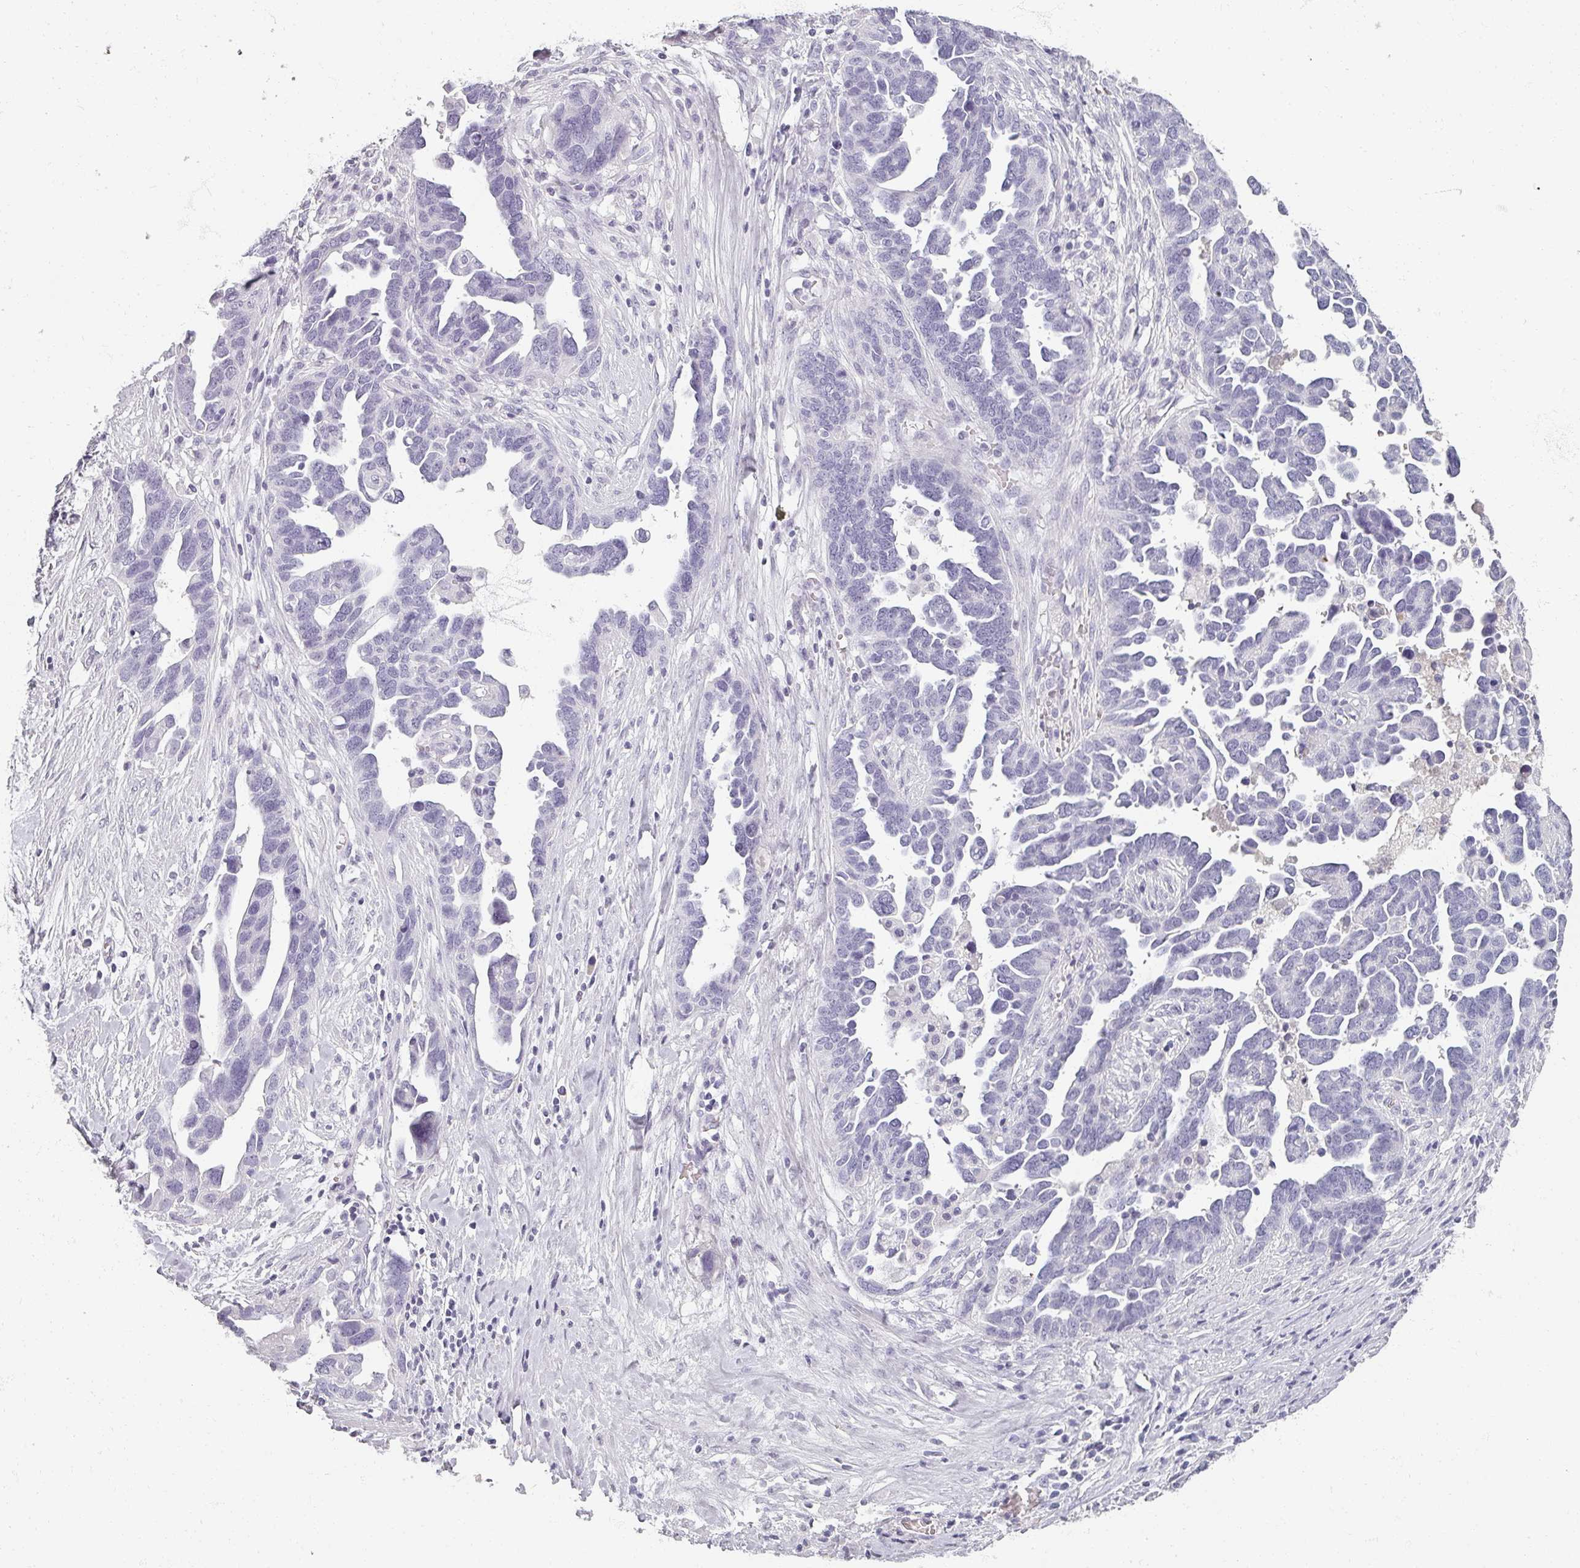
{"staining": {"intensity": "negative", "quantity": "none", "location": "none"}, "tissue": "ovarian cancer", "cell_type": "Tumor cells", "image_type": "cancer", "snomed": [{"axis": "morphology", "description": "Cystadenocarcinoma, serous, NOS"}, {"axis": "topography", "description": "Ovary"}], "caption": "This image is of ovarian serous cystadenocarcinoma stained with immunohistochemistry (IHC) to label a protein in brown with the nuclei are counter-stained blue. There is no staining in tumor cells.", "gene": "REG3G", "patient": {"sex": "female", "age": 54}}